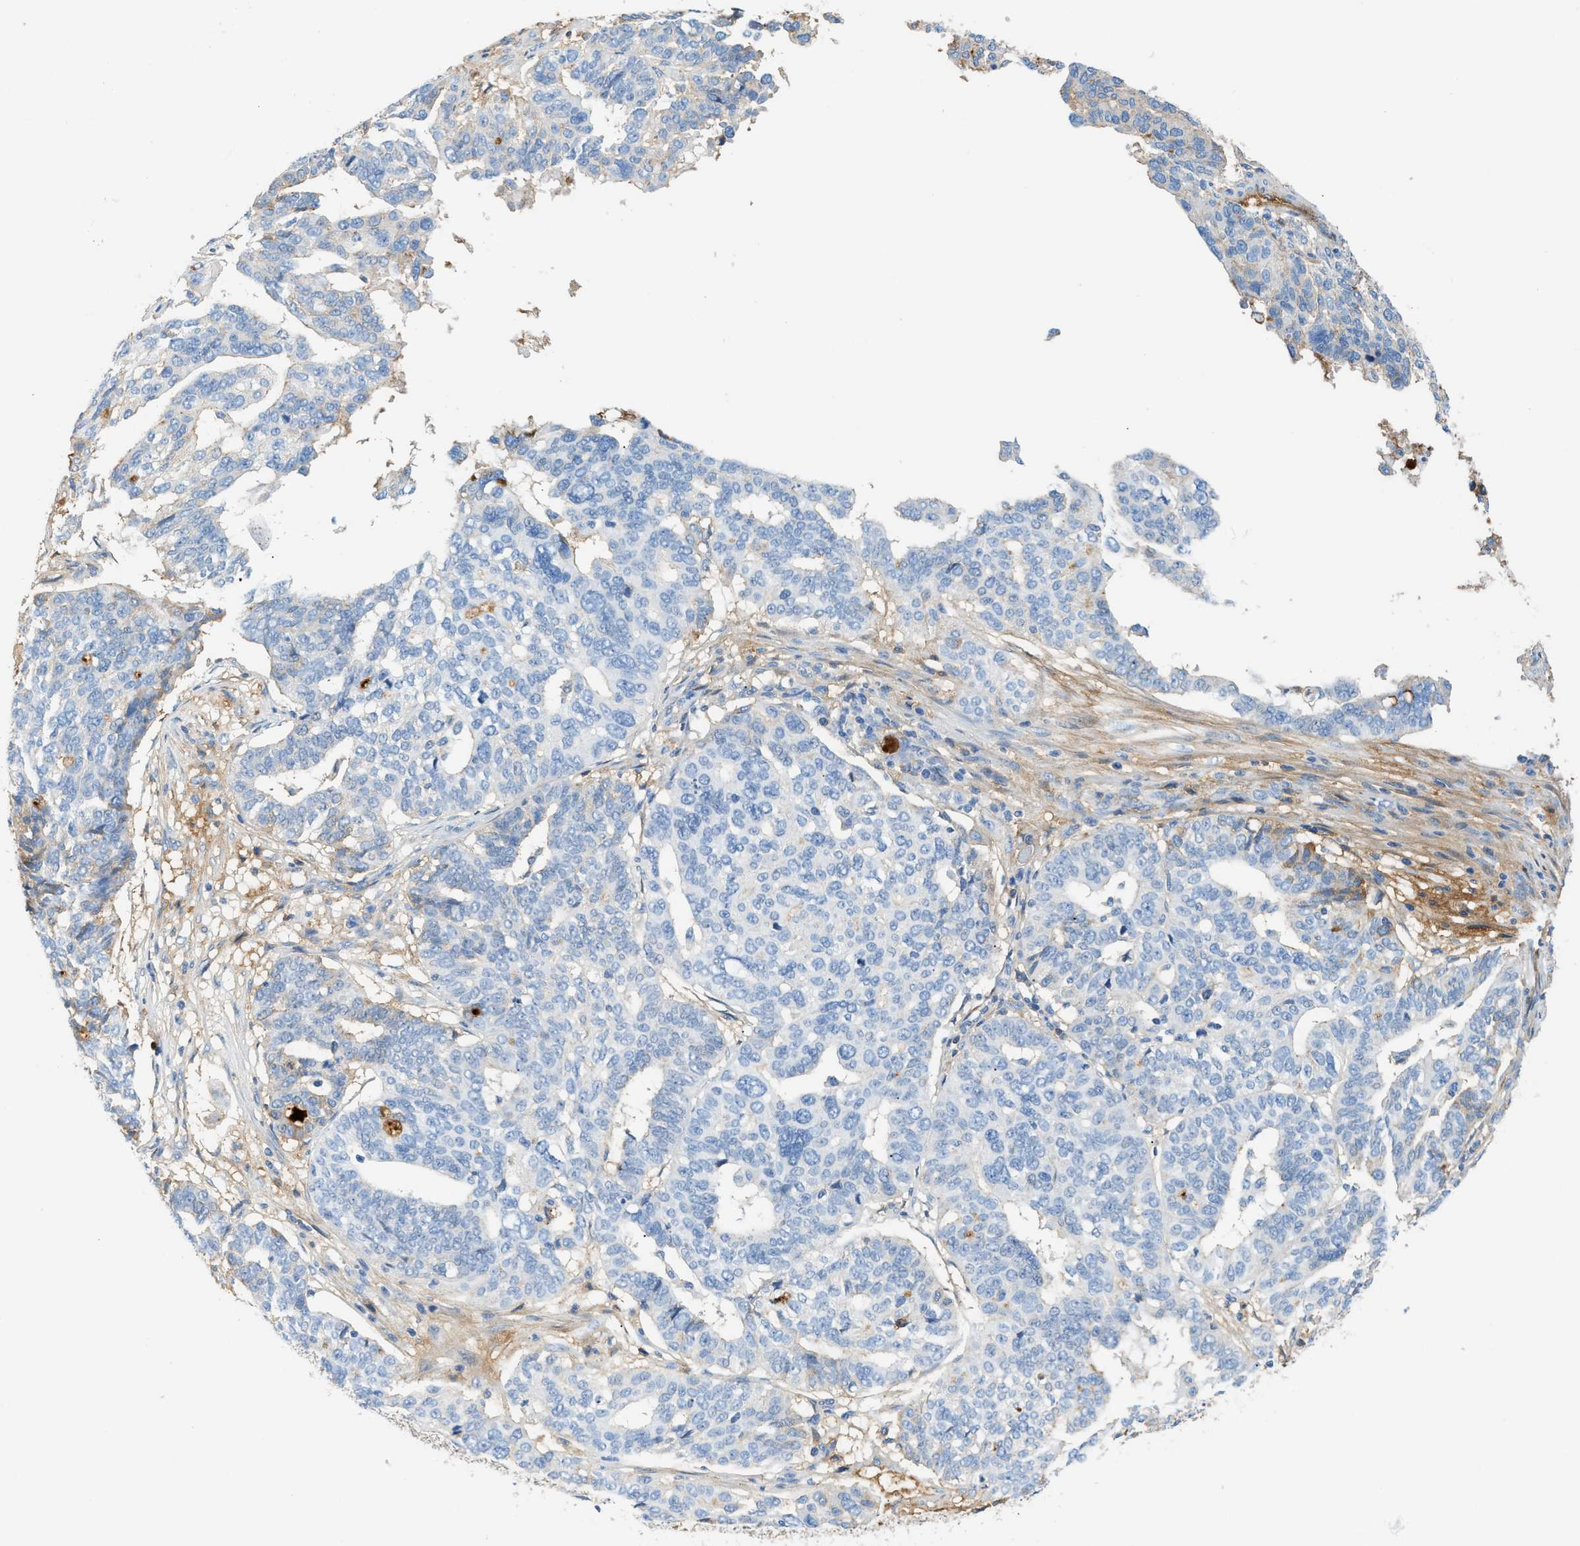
{"staining": {"intensity": "negative", "quantity": "none", "location": "none"}, "tissue": "ovarian cancer", "cell_type": "Tumor cells", "image_type": "cancer", "snomed": [{"axis": "morphology", "description": "Cystadenocarcinoma, serous, NOS"}, {"axis": "topography", "description": "Ovary"}], "caption": "Immunohistochemistry (IHC) micrograph of neoplastic tissue: ovarian cancer (serous cystadenocarcinoma) stained with DAB (3,3'-diaminobenzidine) shows no significant protein positivity in tumor cells.", "gene": "CFI", "patient": {"sex": "female", "age": 59}}